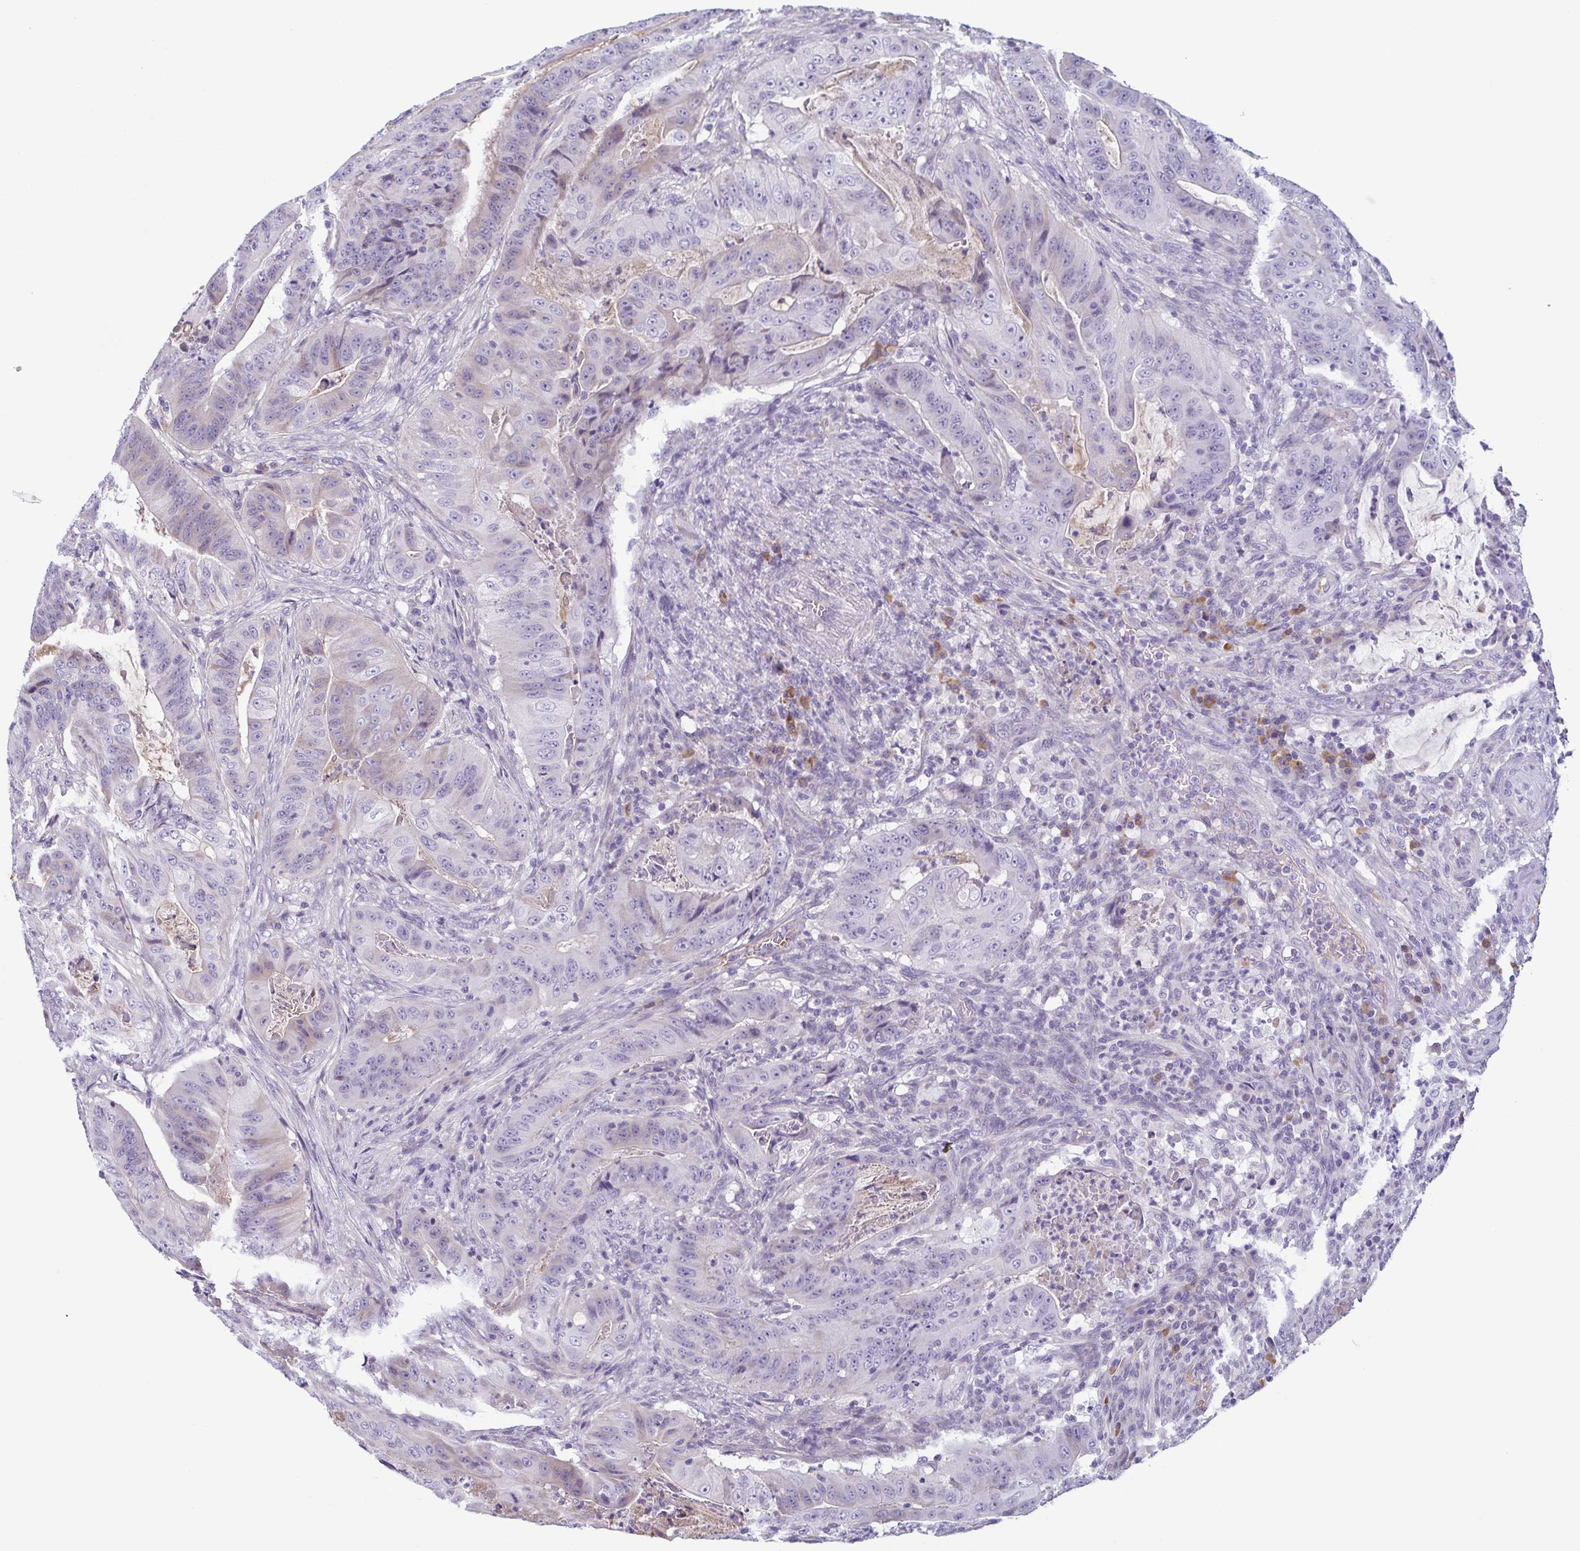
{"staining": {"intensity": "negative", "quantity": "none", "location": "none"}, "tissue": "colorectal cancer", "cell_type": "Tumor cells", "image_type": "cancer", "snomed": [{"axis": "morphology", "description": "Adenocarcinoma, NOS"}, {"axis": "topography", "description": "Colon"}], "caption": "Immunohistochemistry of colorectal cancer shows no expression in tumor cells. Nuclei are stained in blue.", "gene": "ECM1", "patient": {"sex": "male", "age": 33}}